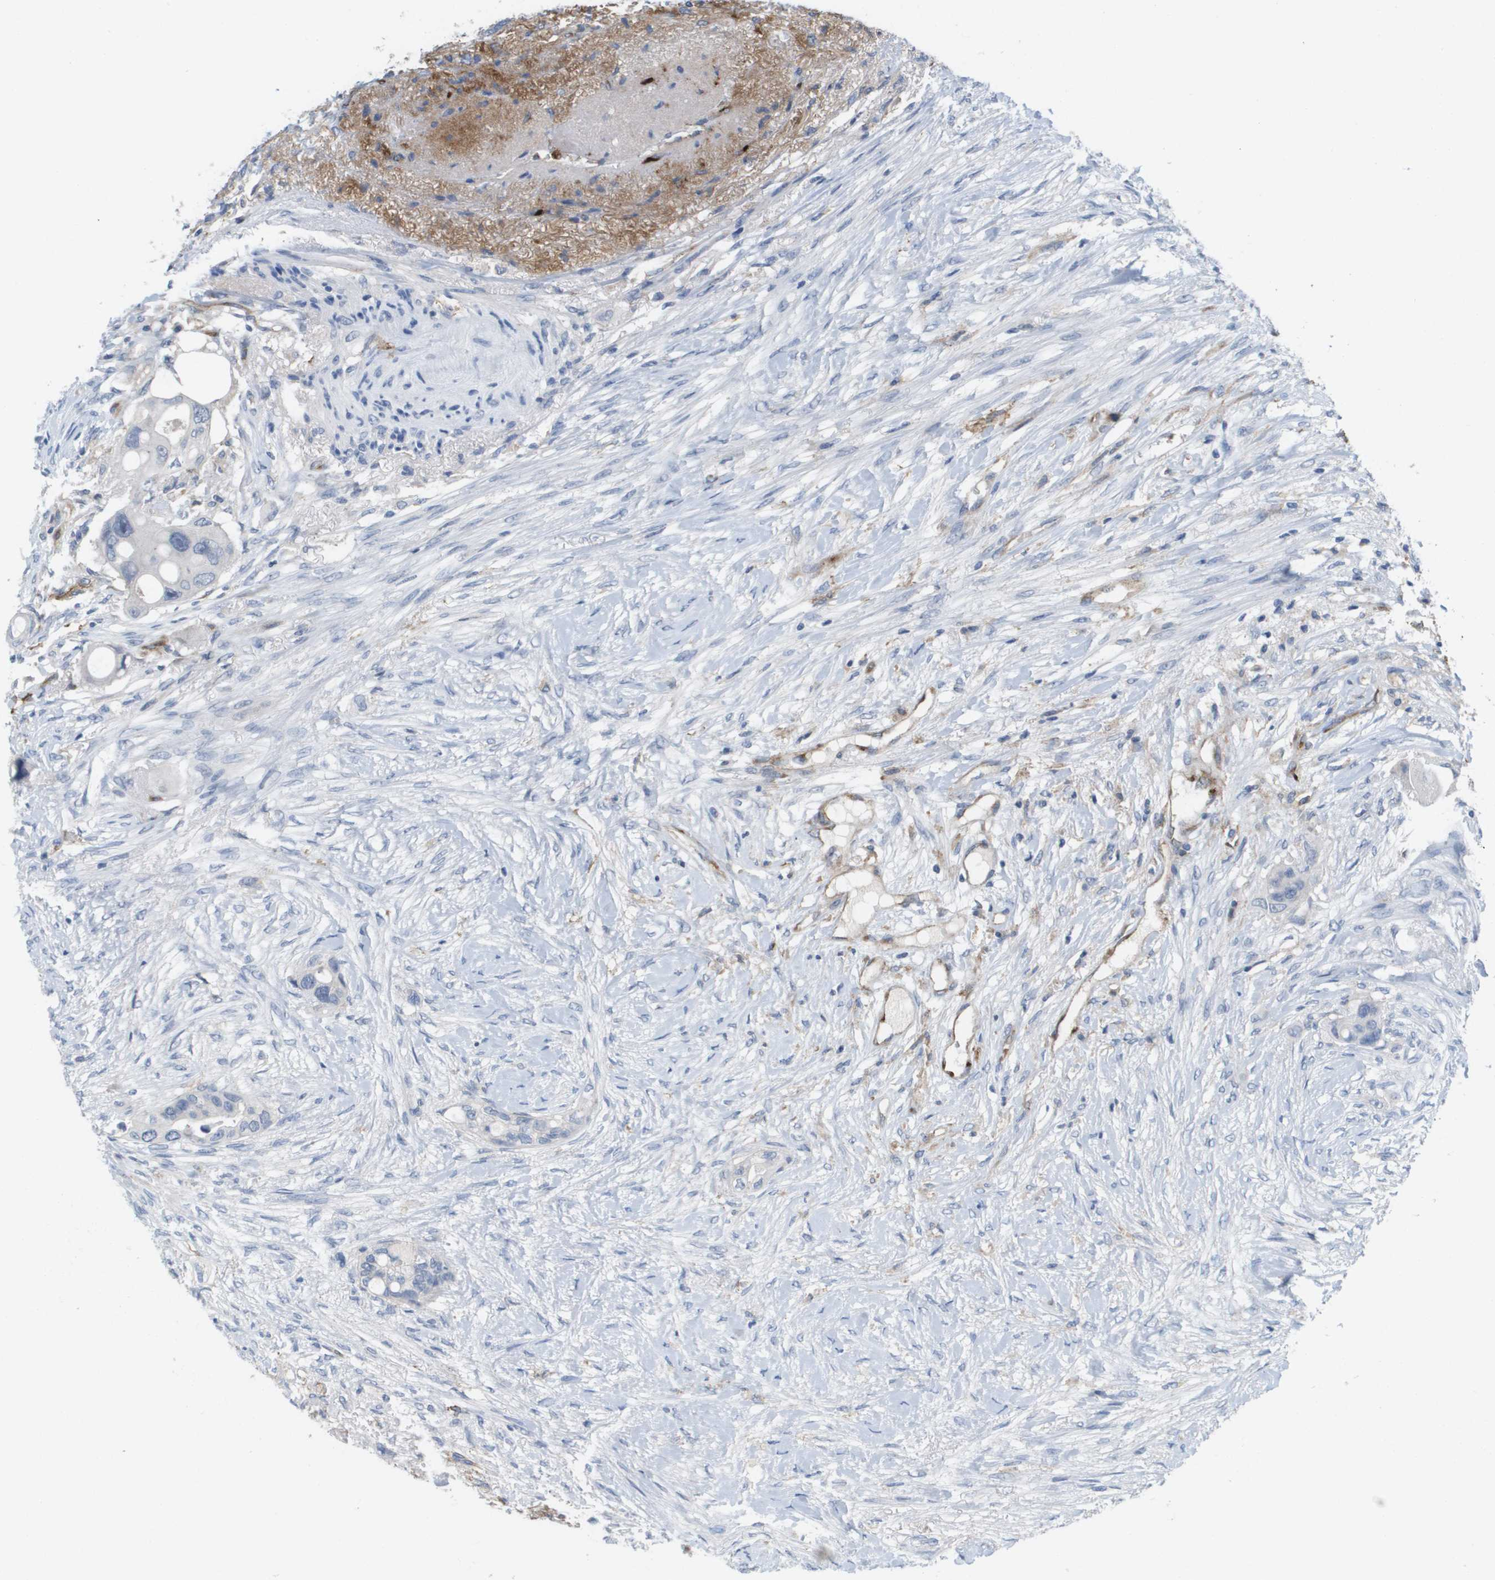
{"staining": {"intensity": "negative", "quantity": "none", "location": "none"}, "tissue": "colorectal cancer", "cell_type": "Tumor cells", "image_type": "cancer", "snomed": [{"axis": "morphology", "description": "Adenocarcinoma, NOS"}, {"axis": "topography", "description": "Colon"}], "caption": "Tumor cells are negative for brown protein staining in colorectal cancer. (DAB immunohistochemistry (IHC) visualized using brightfield microscopy, high magnification).", "gene": "ANGPT2", "patient": {"sex": "female", "age": 57}}